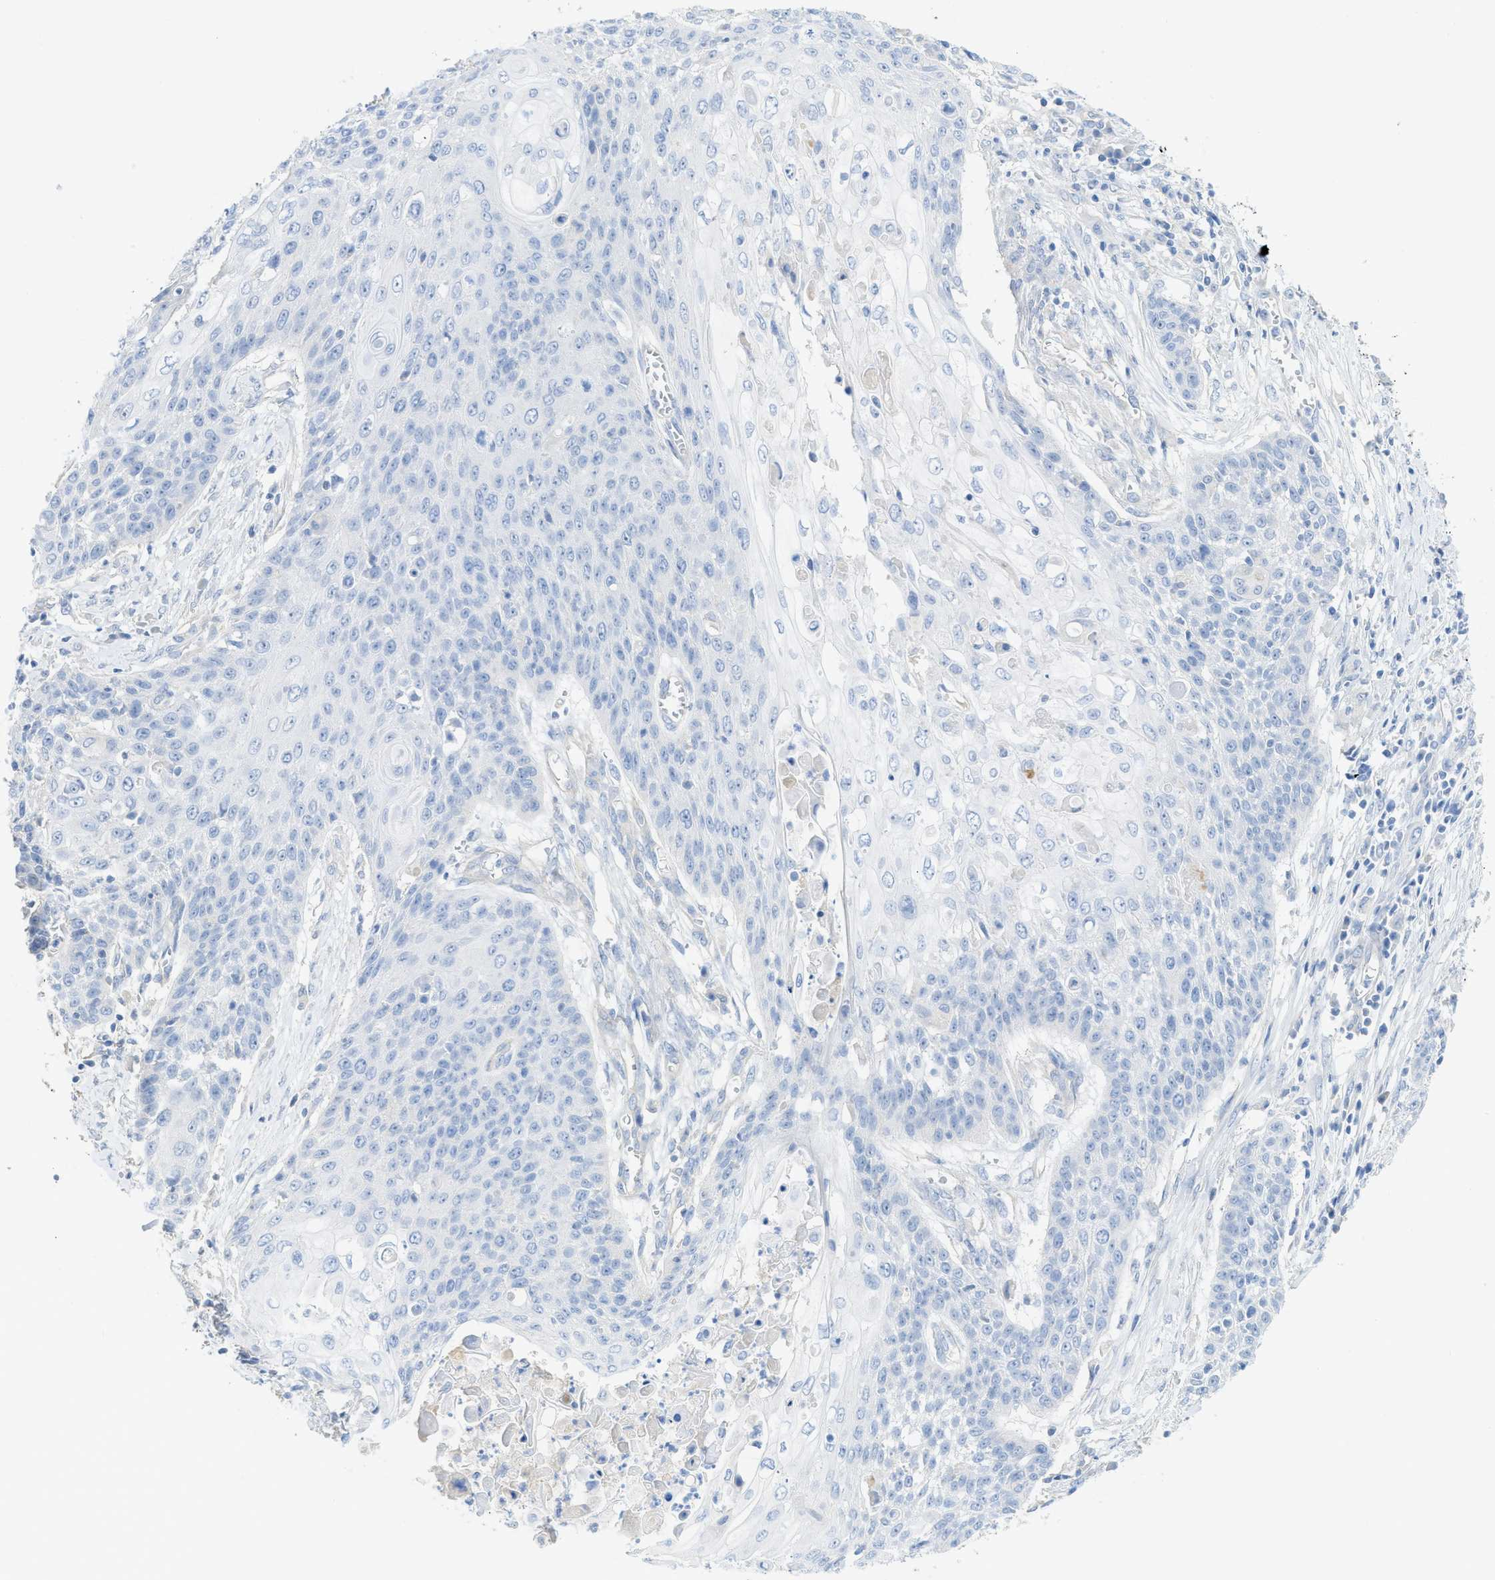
{"staining": {"intensity": "negative", "quantity": "none", "location": "none"}, "tissue": "cervical cancer", "cell_type": "Tumor cells", "image_type": "cancer", "snomed": [{"axis": "morphology", "description": "Squamous cell carcinoma, NOS"}, {"axis": "topography", "description": "Cervix"}], "caption": "IHC of human cervical cancer (squamous cell carcinoma) demonstrates no positivity in tumor cells.", "gene": "MYL3", "patient": {"sex": "female", "age": 39}}